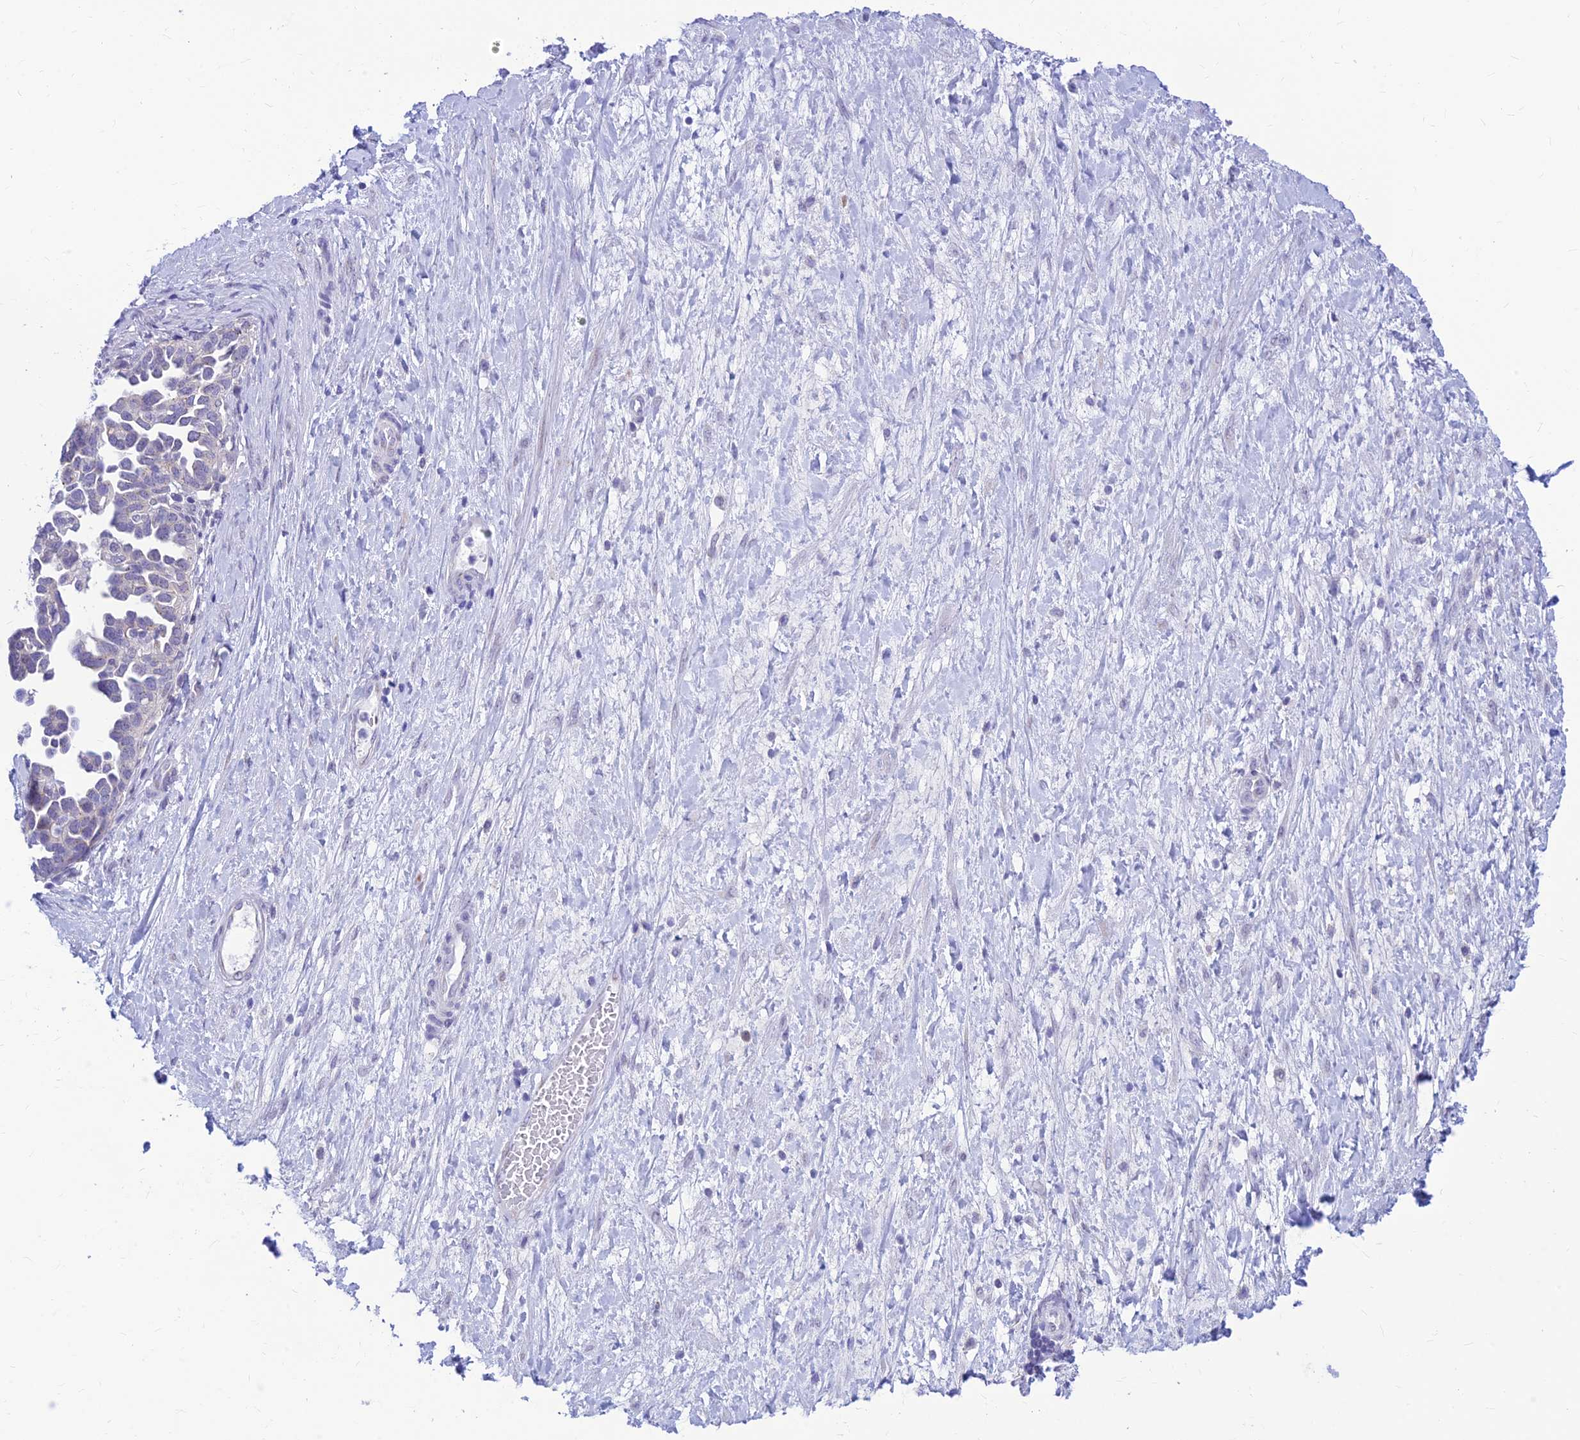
{"staining": {"intensity": "negative", "quantity": "none", "location": "none"}, "tissue": "ovarian cancer", "cell_type": "Tumor cells", "image_type": "cancer", "snomed": [{"axis": "morphology", "description": "Cystadenocarcinoma, serous, NOS"}, {"axis": "topography", "description": "Ovary"}], "caption": "Immunohistochemical staining of human ovarian serous cystadenocarcinoma shows no significant staining in tumor cells.", "gene": "INKA1", "patient": {"sex": "female", "age": 54}}